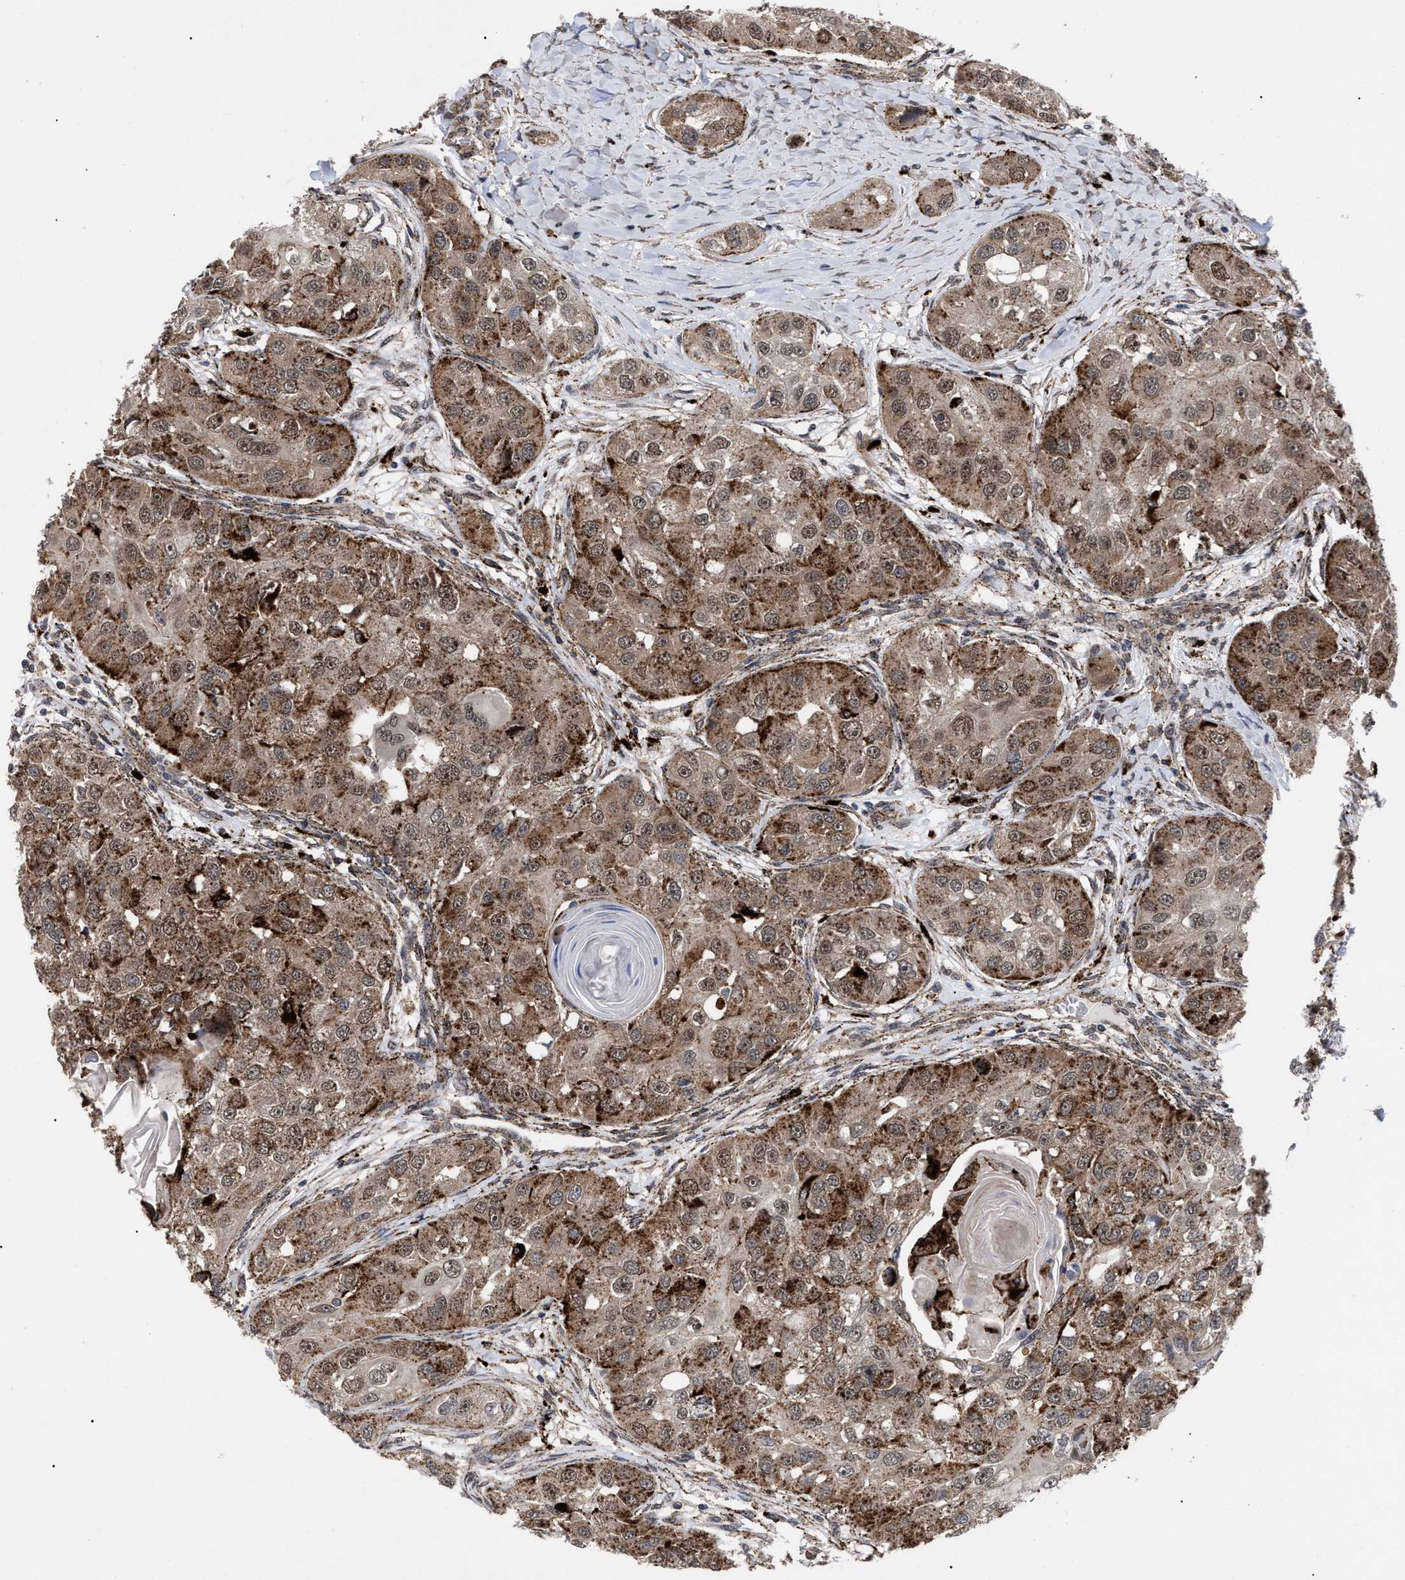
{"staining": {"intensity": "moderate", "quantity": ">75%", "location": "cytoplasmic/membranous,nuclear"}, "tissue": "head and neck cancer", "cell_type": "Tumor cells", "image_type": "cancer", "snomed": [{"axis": "morphology", "description": "Normal tissue, NOS"}, {"axis": "morphology", "description": "Squamous cell carcinoma, NOS"}, {"axis": "topography", "description": "Skeletal muscle"}, {"axis": "topography", "description": "Head-Neck"}], "caption": "Human head and neck cancer stained with a protein marker reveals moderate staining in tumor cells.", "gene": "UPF1", "patient": {"sex": "male", "age": 51}}